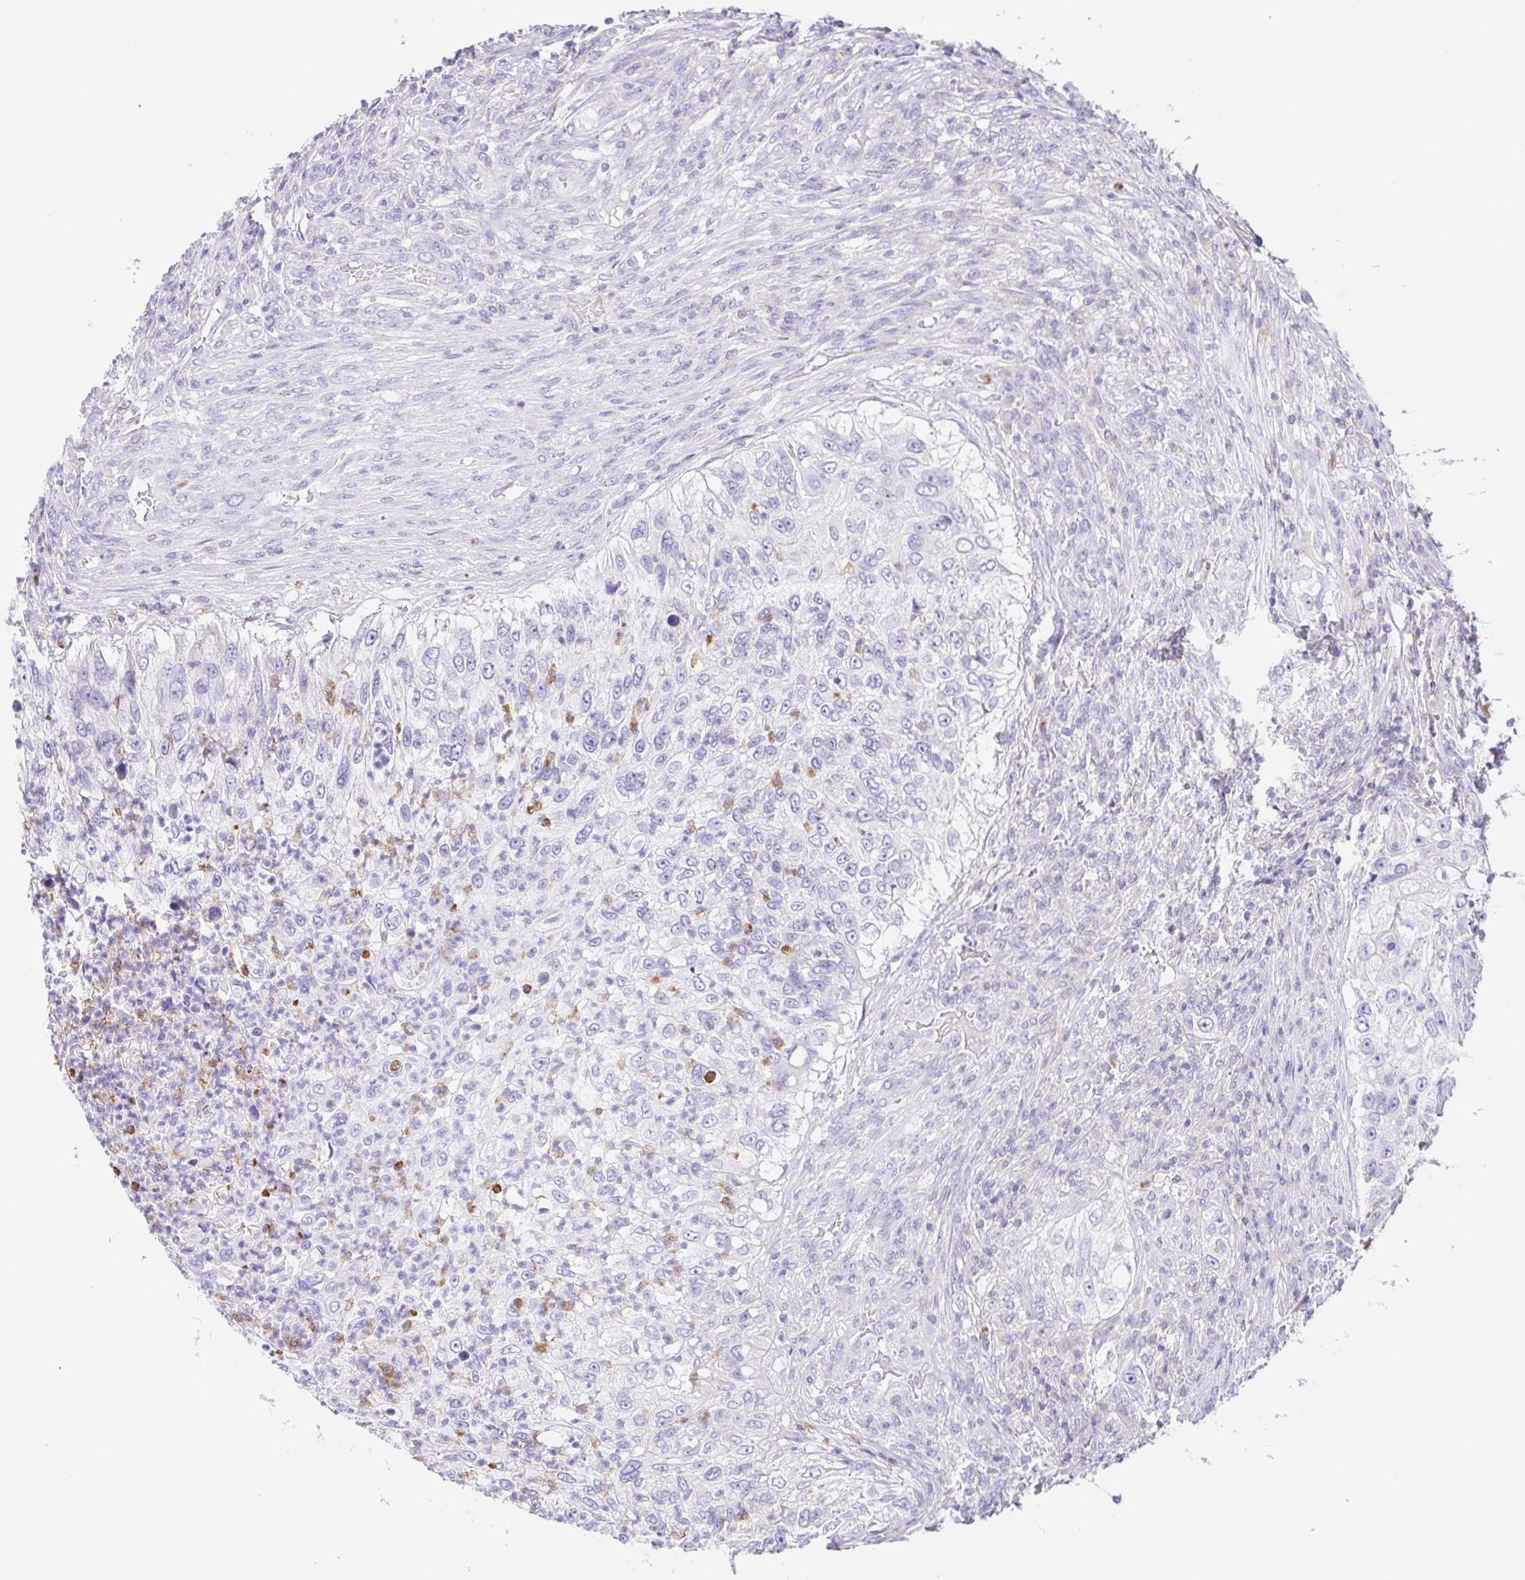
{"staining": {"intensity": "negative", "quantity": "none", "location": "none"}, "tissue": "urothelial cancer", "cell_type": "Tumor cells", "image_type": "cancer", "snomed": [{"axis": "morphology", "description": "Urothelial carcinoma, High grade"}, {"axis": "topography", "description": "Urinary bladder"}], "caption": "Tumor cells are negative for protein expression in human urothelial cancer.", "gene": "ARPP21", "patient": {"sex": "female", "age": 60}}